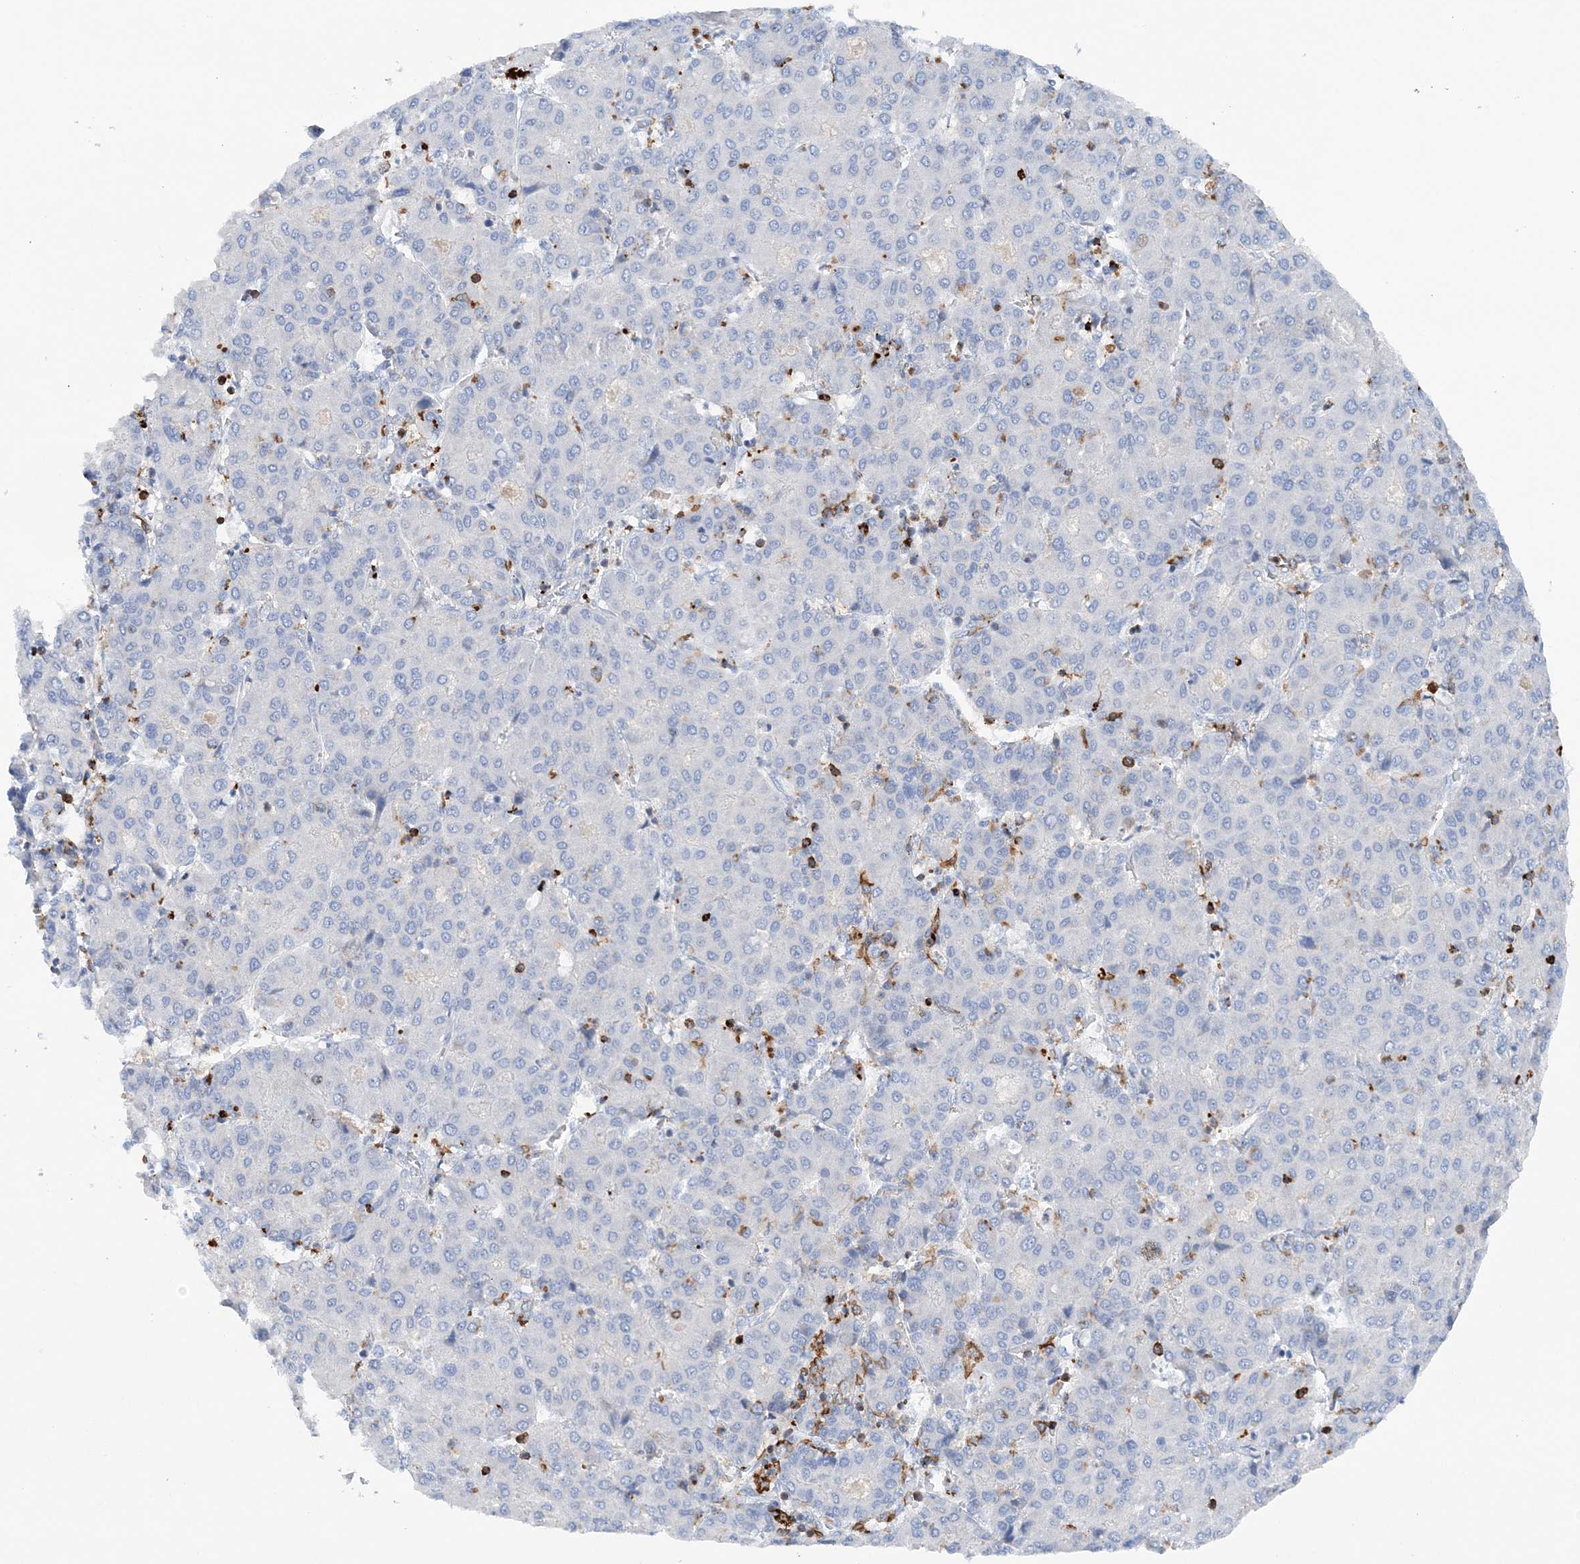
{"staining": {"intensity": "negative", "quantity": "none", "location": "none"}, "tissue": "liver cancer", "cell_type": "Tumor cells", "image_type": "cancer", "snomed": [{"axis": "morphology", "description": "Carcinoma, Hepatocellular, NOS"}, {"axis": "topography", "description": "Liver"}], "caption": "A high-resolution photomicrograph shows immunohistochemistry (IHC) staining of liver cancer (hepatocellular carcinoma), which demonstrates no significant staining in tumor cells.", "gene": "PRMT9", "patient": {"sex": "male", "age": 65}}